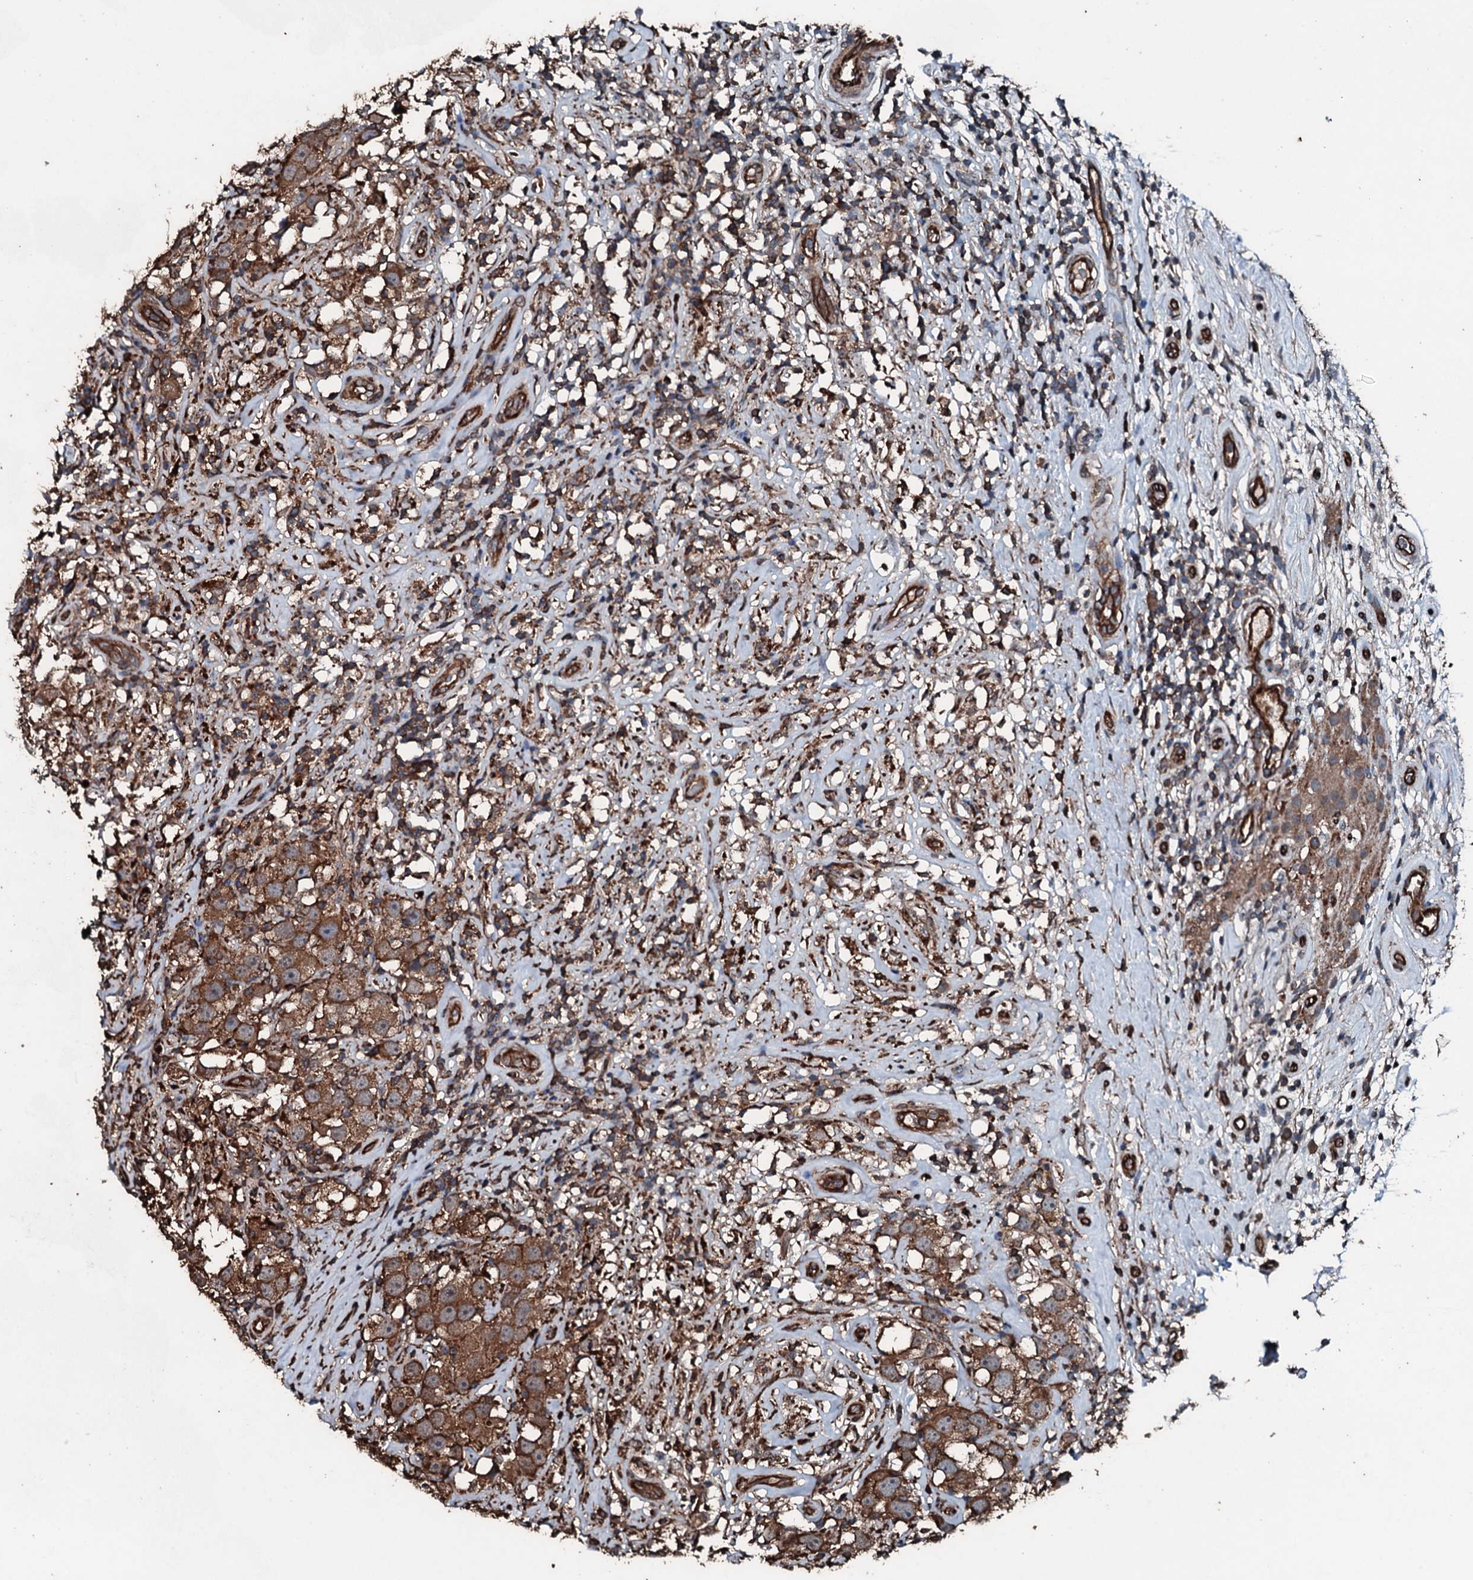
{"staining": {"intensity": "moderate", "quantity": ">75%", "location": "cytoplasmic/membranous"}, "tissue": "testis cancer", "cell_type": "Tumor cells", "image_type": "cancer", "snomed": [{"axis": "morphology", "description": "Seminoma, NOS"}, {"axis": "topography", "description": "Testis"}], "caption": "This is an image of immunohistochemistry (IHC) staining of testis cancer (seminoma), which shows moderate staining in the cytoplasmic/membranous of tumor cells.", "gene": "SLC25A38", "patient": {"sex": "male", "age": 49}}